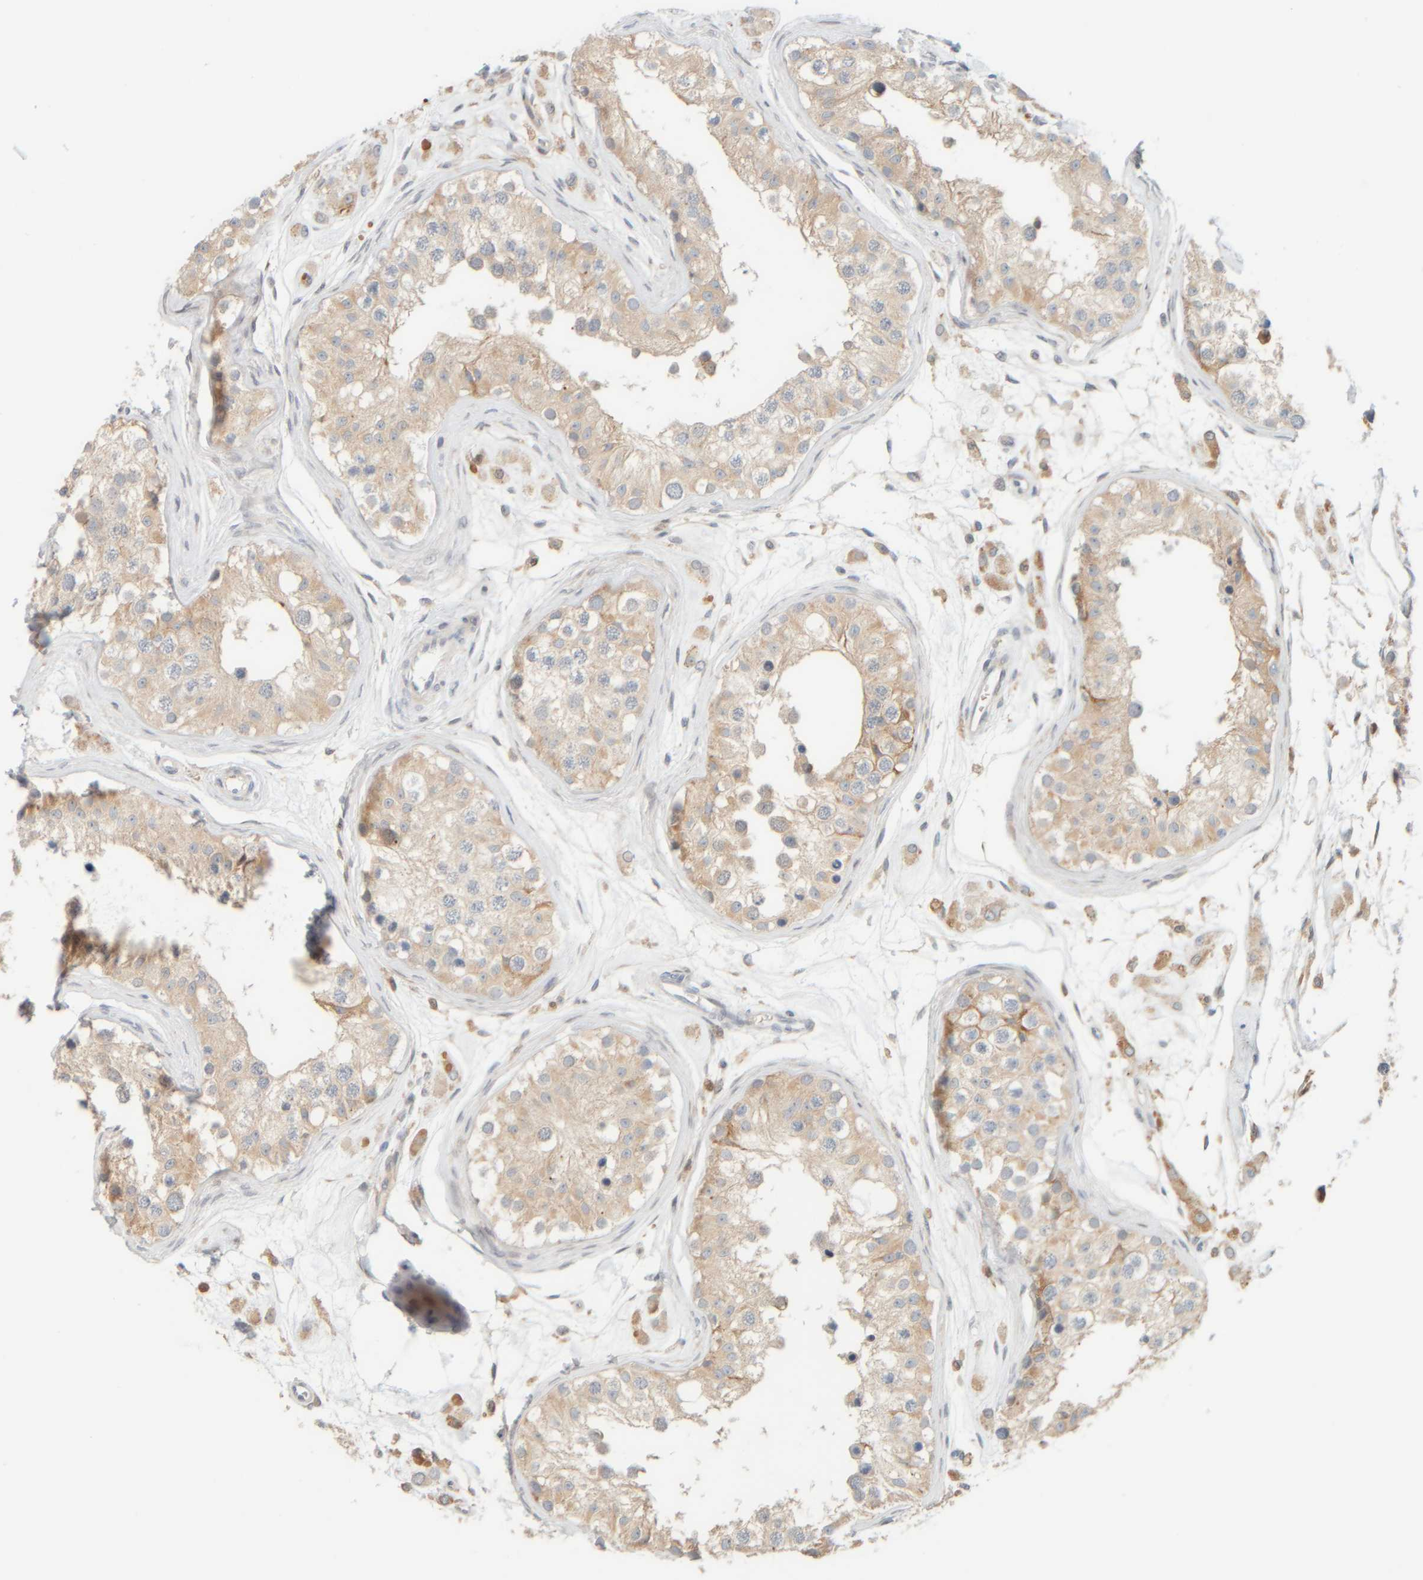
{"staining": {"intensity": "moderate", "quantity": ">75%", "location": "cytoplasmic/membranous"}, "tissue": "testis", "cell_type": "Cells in seminiferous ducts", "image_type": "normal", "snomed": [{"axis": "morphology", "description": "Normal tissue, NOS"}, {"axis": "morphology", "description": "Adenocarcinoma, metastatic, NOS"}, {"axis": "topography", "description": "Testis"}], "caption": "The micrograph shows a brown stain indicating the presence of a protein in the cytoplasmic/membranous of cells in seminiferous ducts in testis.", "gene": "AARSD1", "patient": {"sex": "male", "age": 26}}